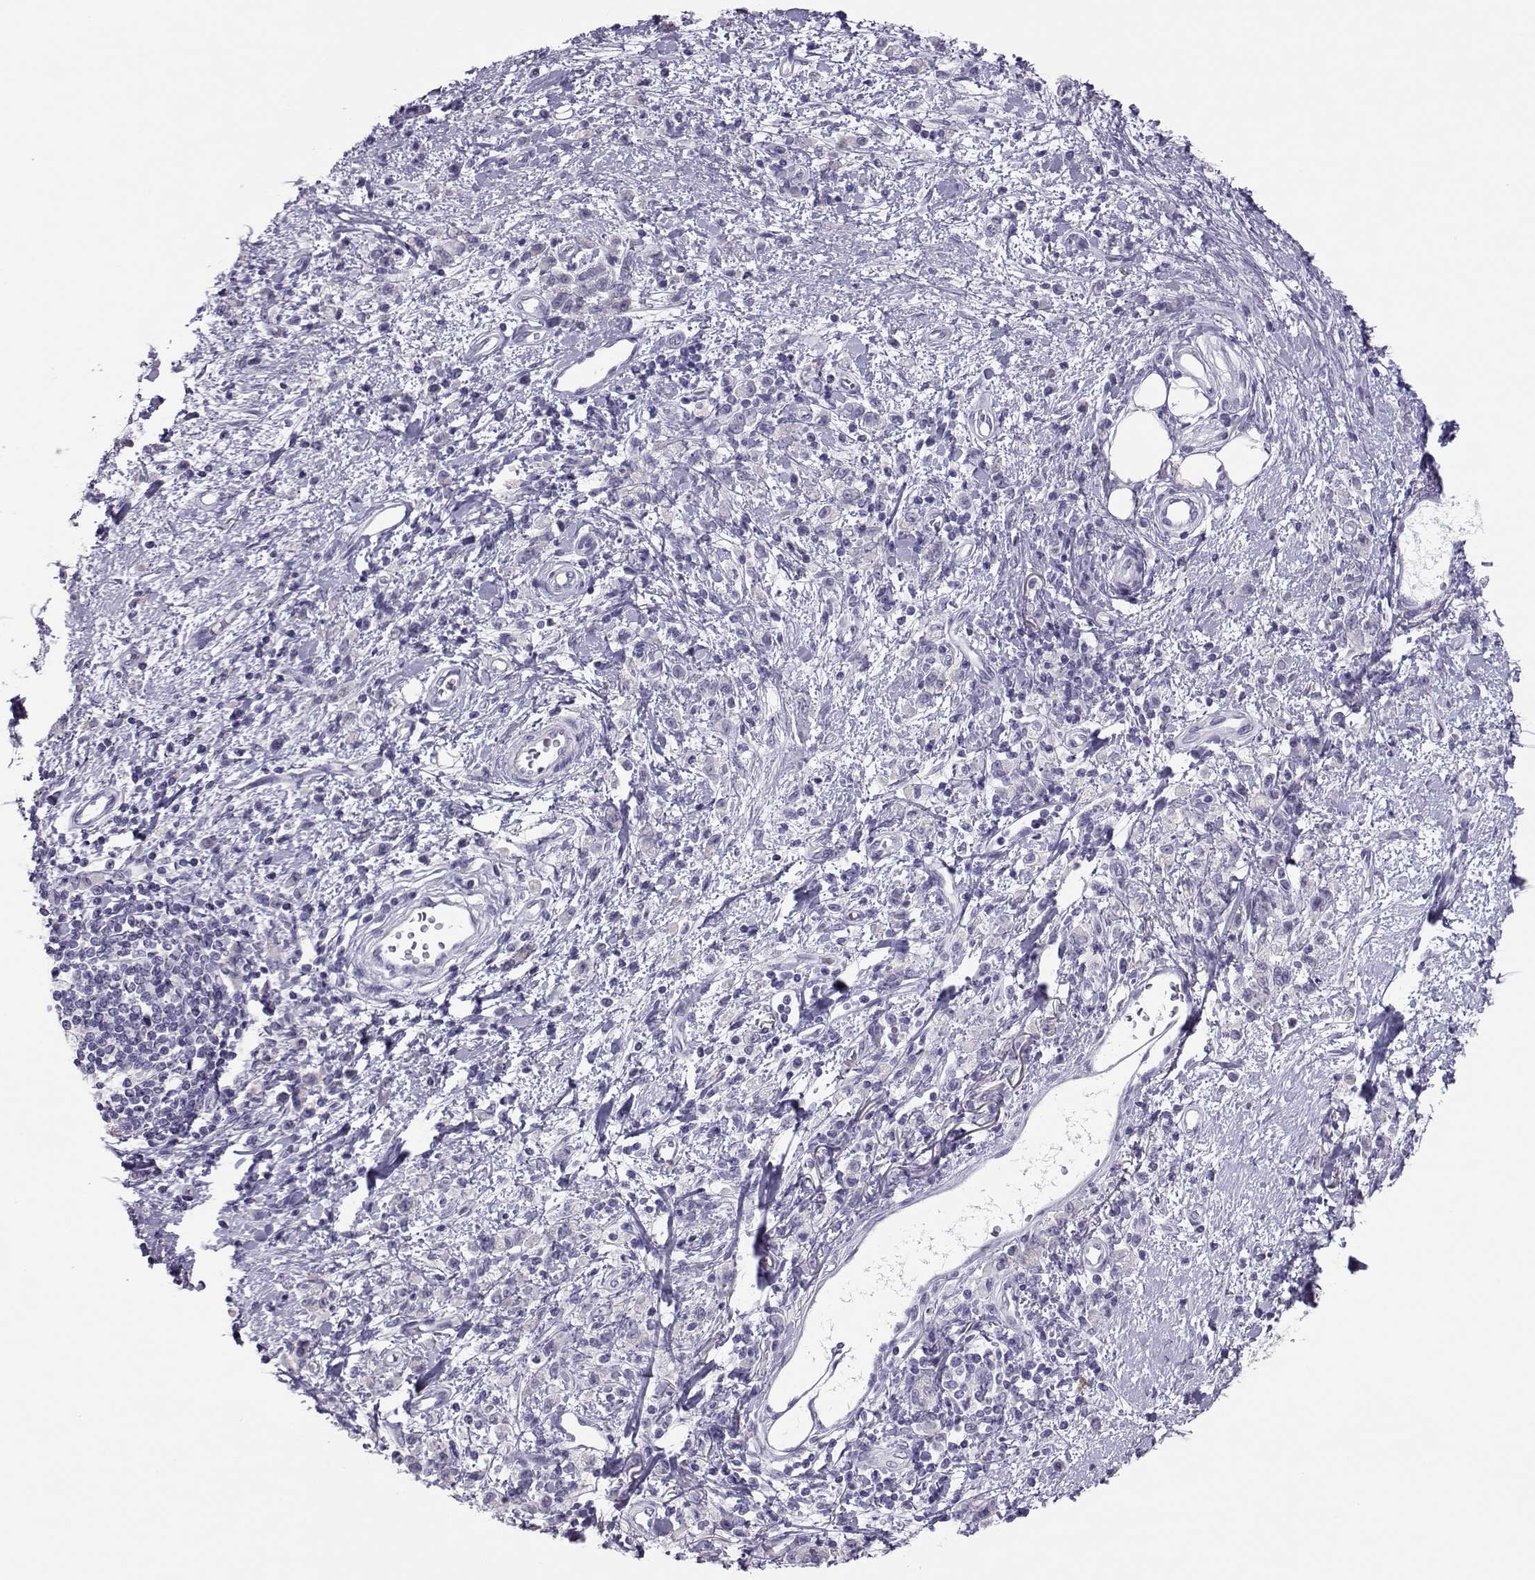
{"staining": {"intensity": "negative", "quantity": "none", "location": "none"}, "tissue": "stomach cancer", "cell_type": "Tumor cells", "image_type": "cancer", "snomed": [{"axis": "morphology", "description": "Adenocarcinoma, NOS"}, {"axis": "topography", "description": "Stomach"}], "caption": "A photomicrograph of human stomach adenocarcinoma is negative for staining in tumor cells.", "gene": "TRPM7", "patient": {"sex": "male", "age": 77}}